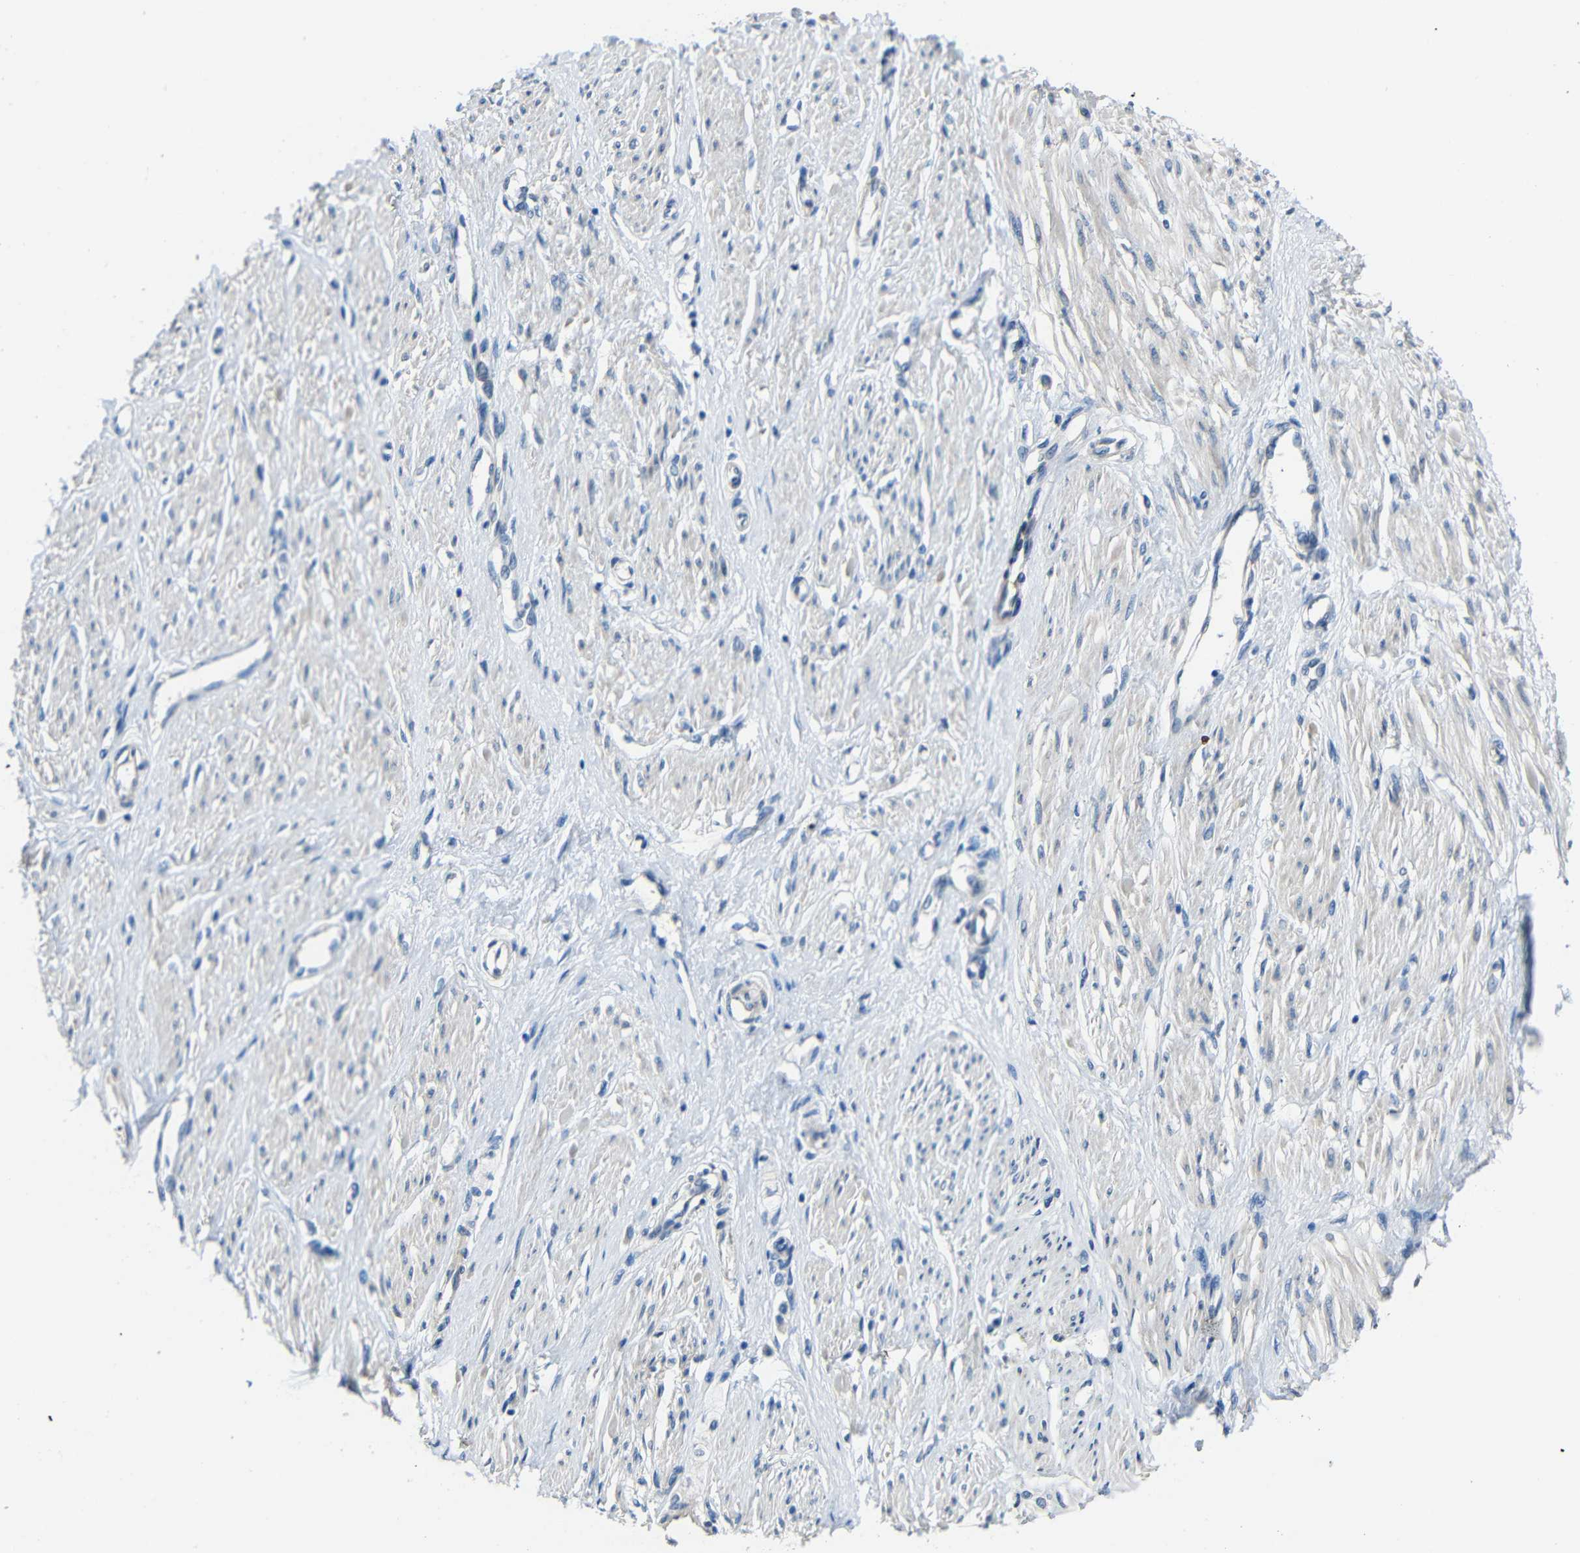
{"staining": {"intensity": "negative", "quantity": "none", "location": "none"}, "tissue": "smooth muscle", "cell_type": "Smooth muscle cells", "image_type": "normal", "snomed": [{"axis": "morphology", "description": "Normal tissue, NOS"}, {"axis": "topography", "description": "Smooth muscle"}, {"axis": "topography", "description": "Uterus"}], "caption": "DAB (3,3'-diaminobenzidine) immunohistochemical staining of normal human smooth muscle displays no significant expression in smooth muscle cells.", "gene": "STBD1", "patient": {"sex": "female", "age": 39}}